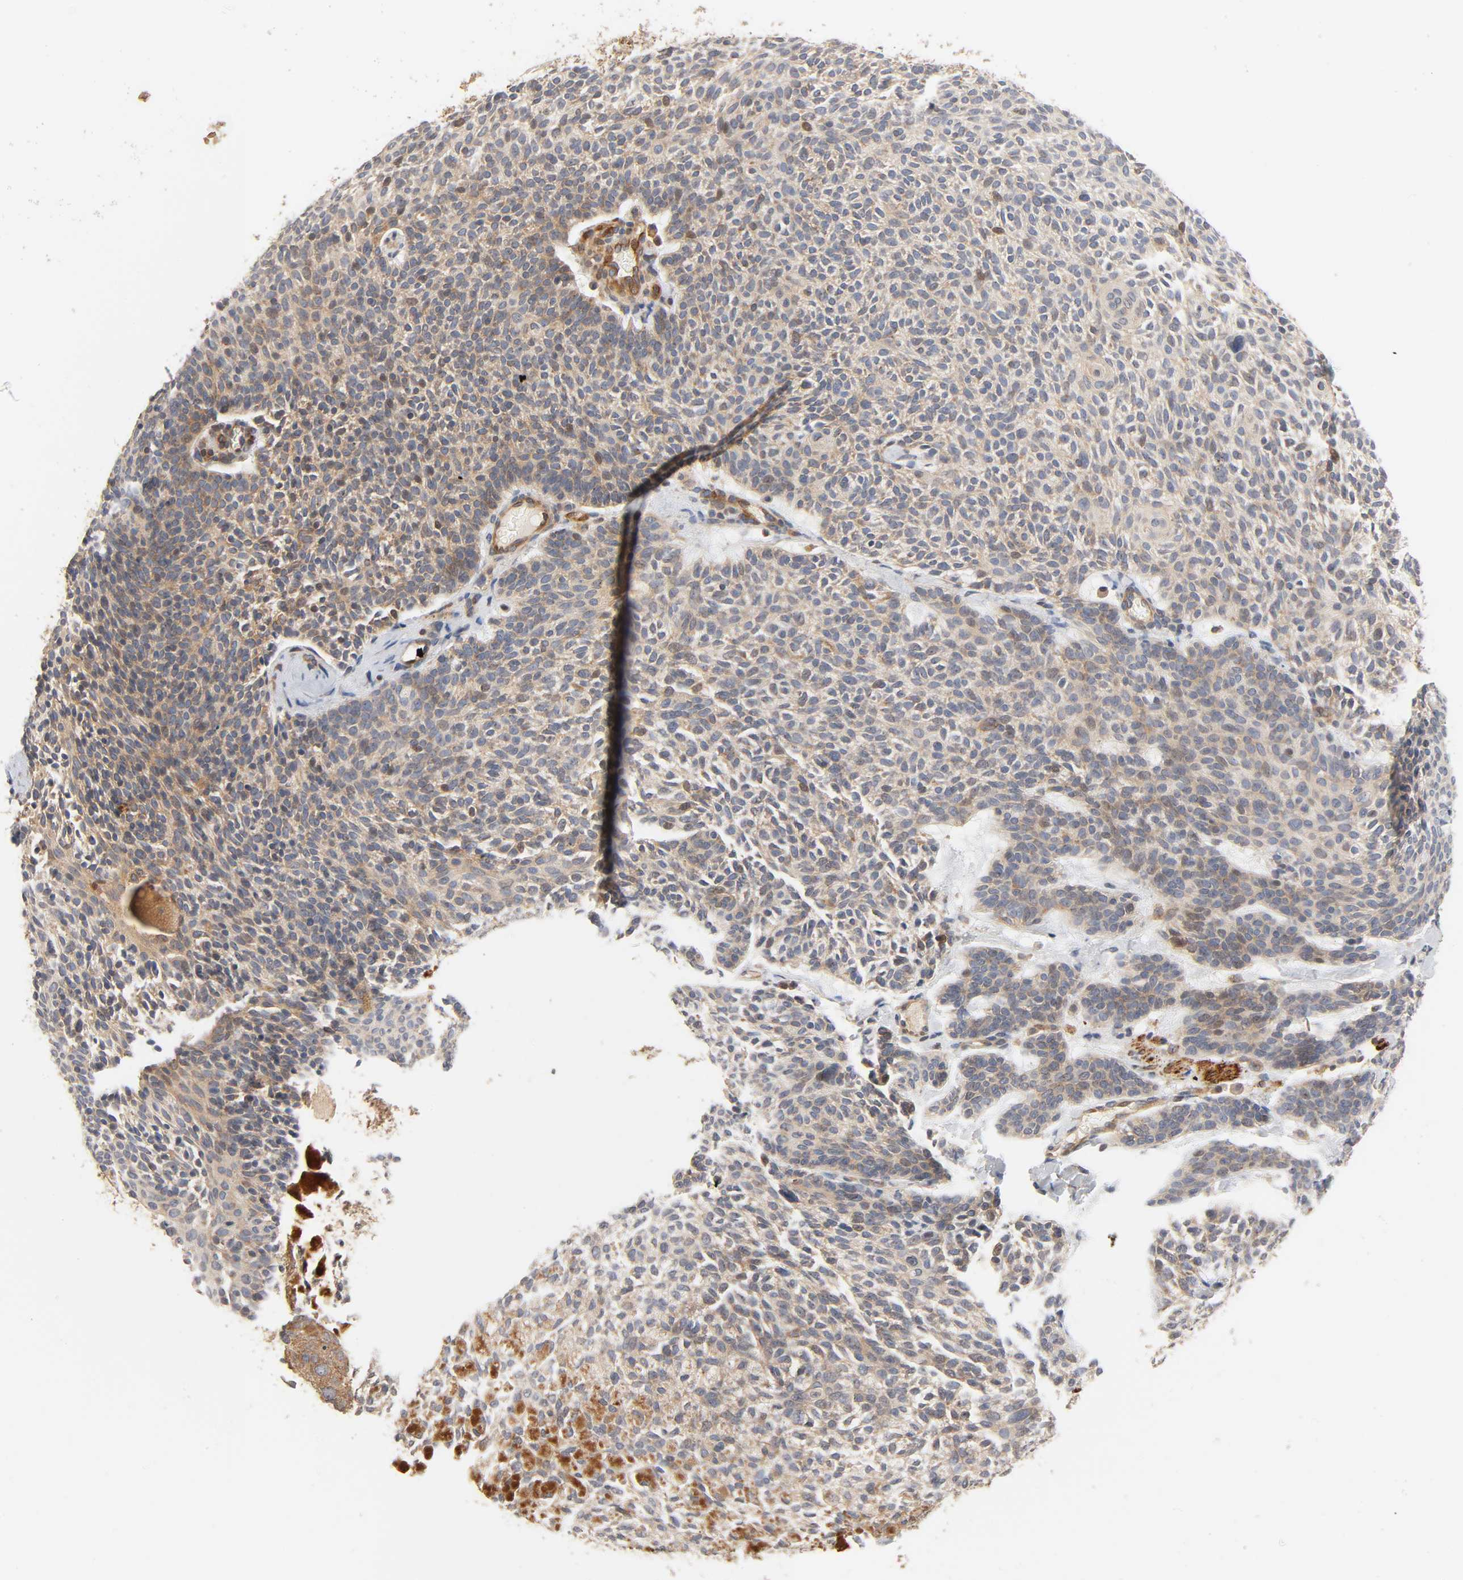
{"staining": {"intensity": "moderate", "quantity": ">75%", "location": "cytoplasmic/membranous"}, "tissue": "skin cancer", "cell_type": "Tumor cells", "image_type": "cancer", "snomed": [{"axis": "morphology", "description": "Normal tissue, NOS"}, {"axis": "morphology", "description": "Basal cell carcinoma"}, {"axis": "topography", "description": "Skin"}], "caption": "Brown immunohistochemical staining in human skin basal cell carcinoma reveals moderate cytoplasmic/membranous positivity in about >75% of tumor cells.", "gene": "NEMF", "patient": {"sex": "female", "age": 70}}